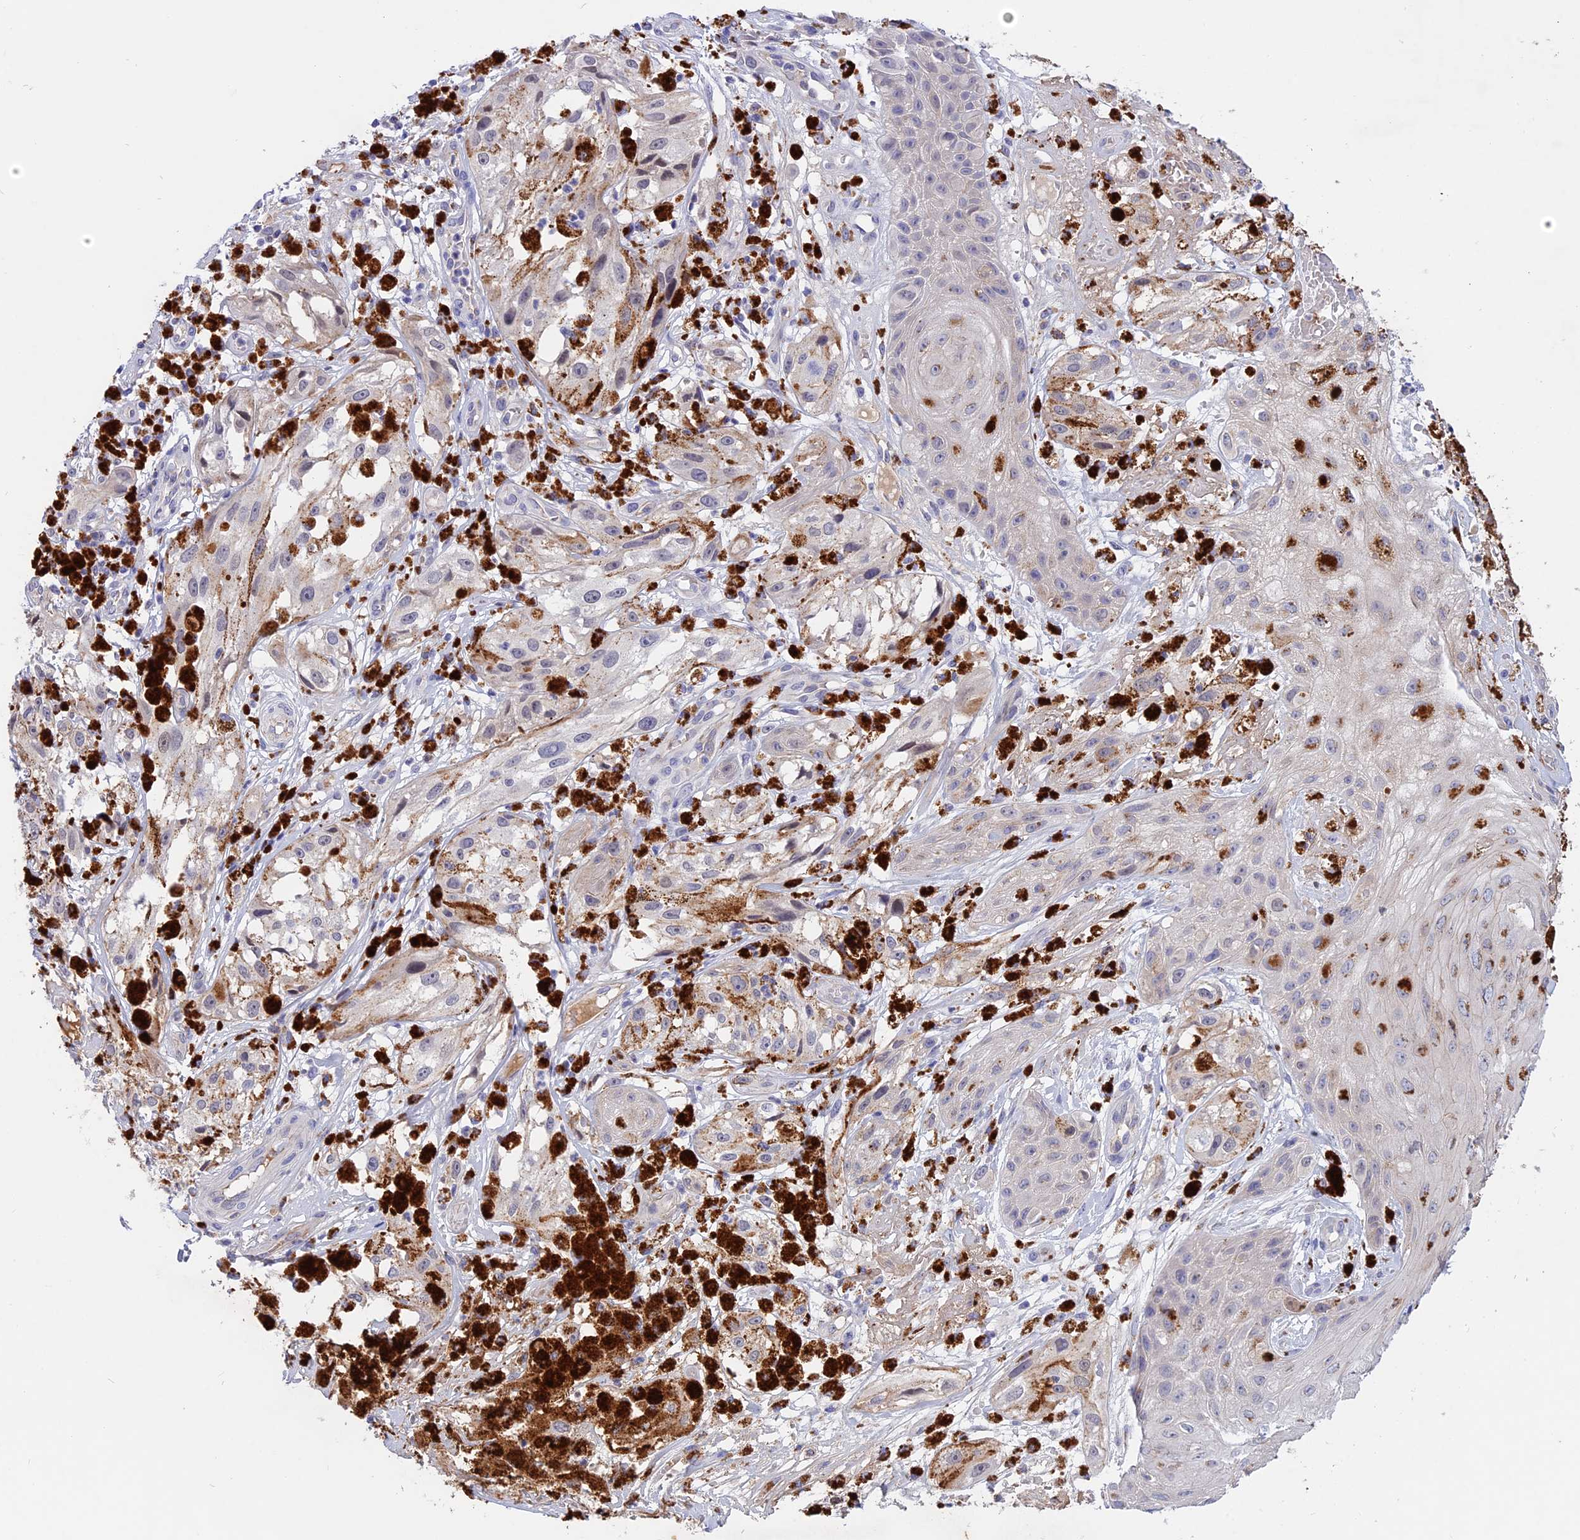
{"staining": {"intensity": "negative", "quantity": "none", "location": "none"}, "tissue": "melanoma", "cell_type": "Tumor cells", "image_type": "cancer", "snomed": [{"axis": "morphology", "description": "Malignant melanoma, NOS"}, {"axis": "topography", "description": "Skin"}], "caption": "A high-resolution micrograph shows IHC staining of melanoma, which displays no significant staining in tumor cells.", "gene": "GK5", "patient": {"sex": "male", "age": 88}}